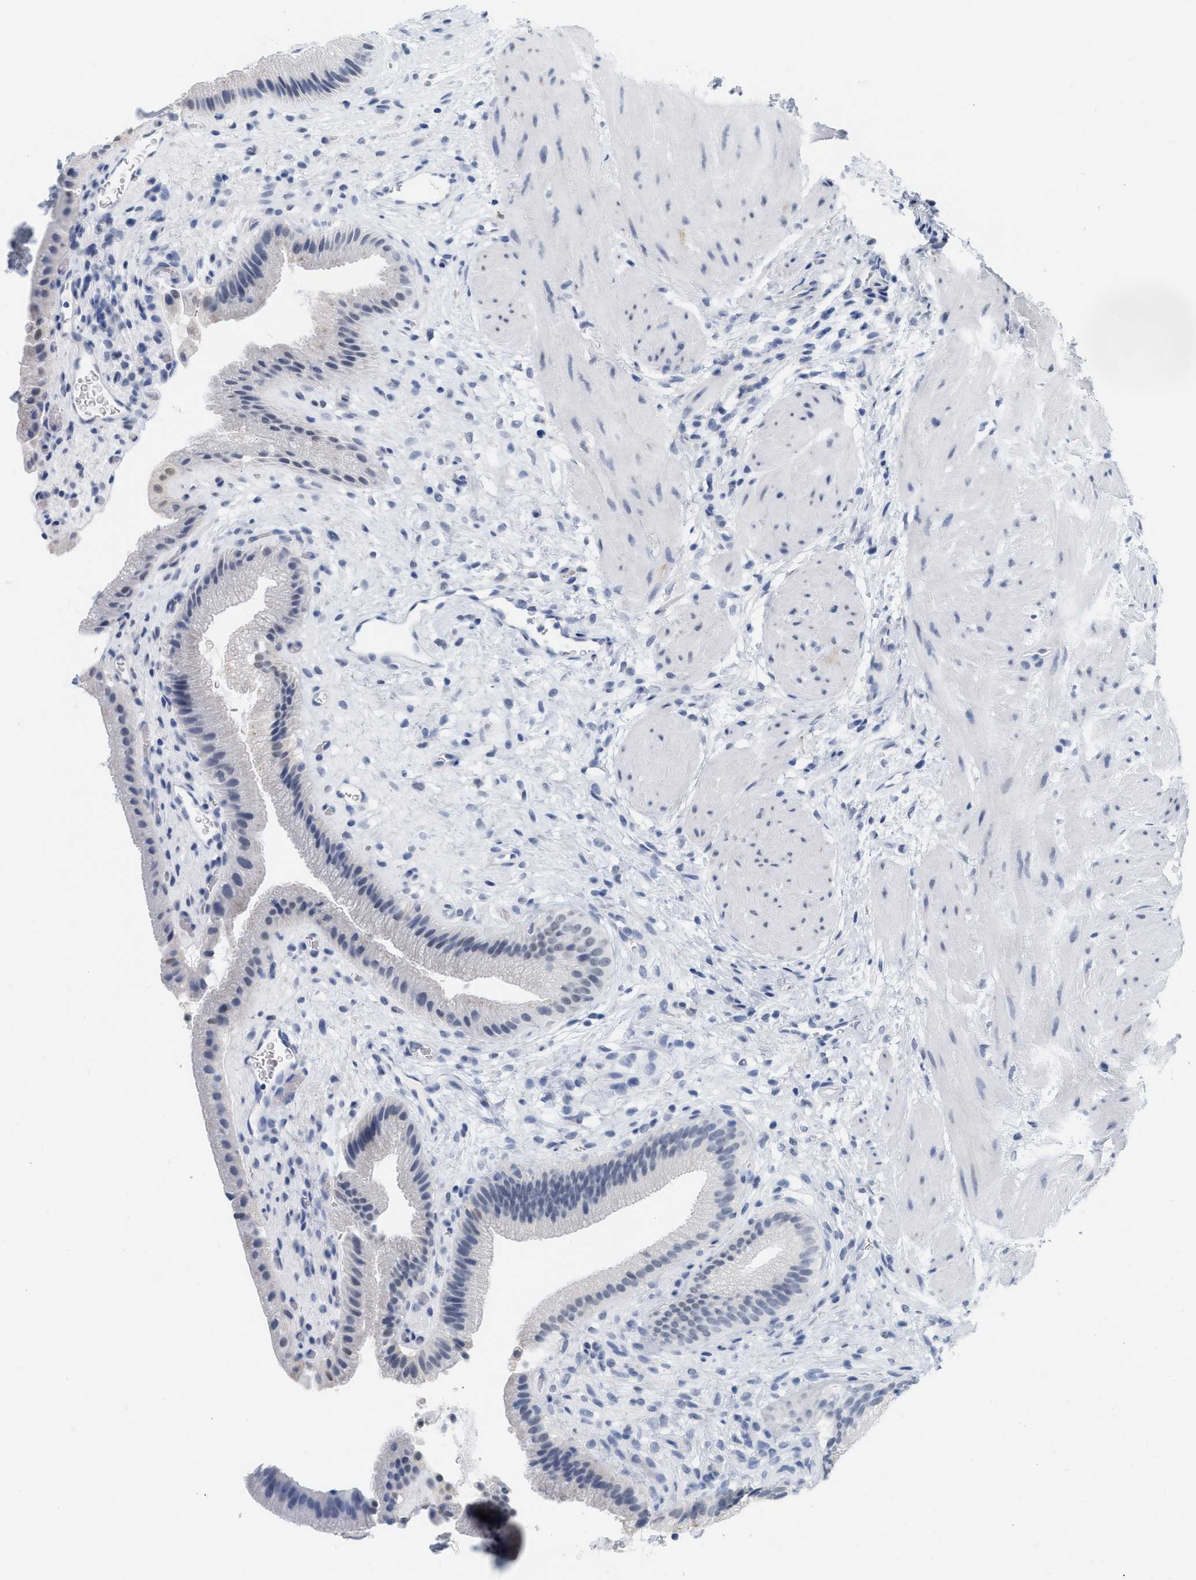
{"staining": {"intensity": "weak", "quantity": "<25%", "location": "cytoplasmic/membranous,nuclear"}, "tissue": "gallbladder", "cell_type": "Glandular cells", "image_type": "normal", "snomed": [{"axis": "morphology", "description": "Normal tissue, NOS"}, {"axis": "topography", "description": "Gallbladder"}], "caption": "Glandular cells show no significant positivity in unremarkable gallbladder.", "gene": "XIRP1", "patient": {"sex": "male", "age": 49}}